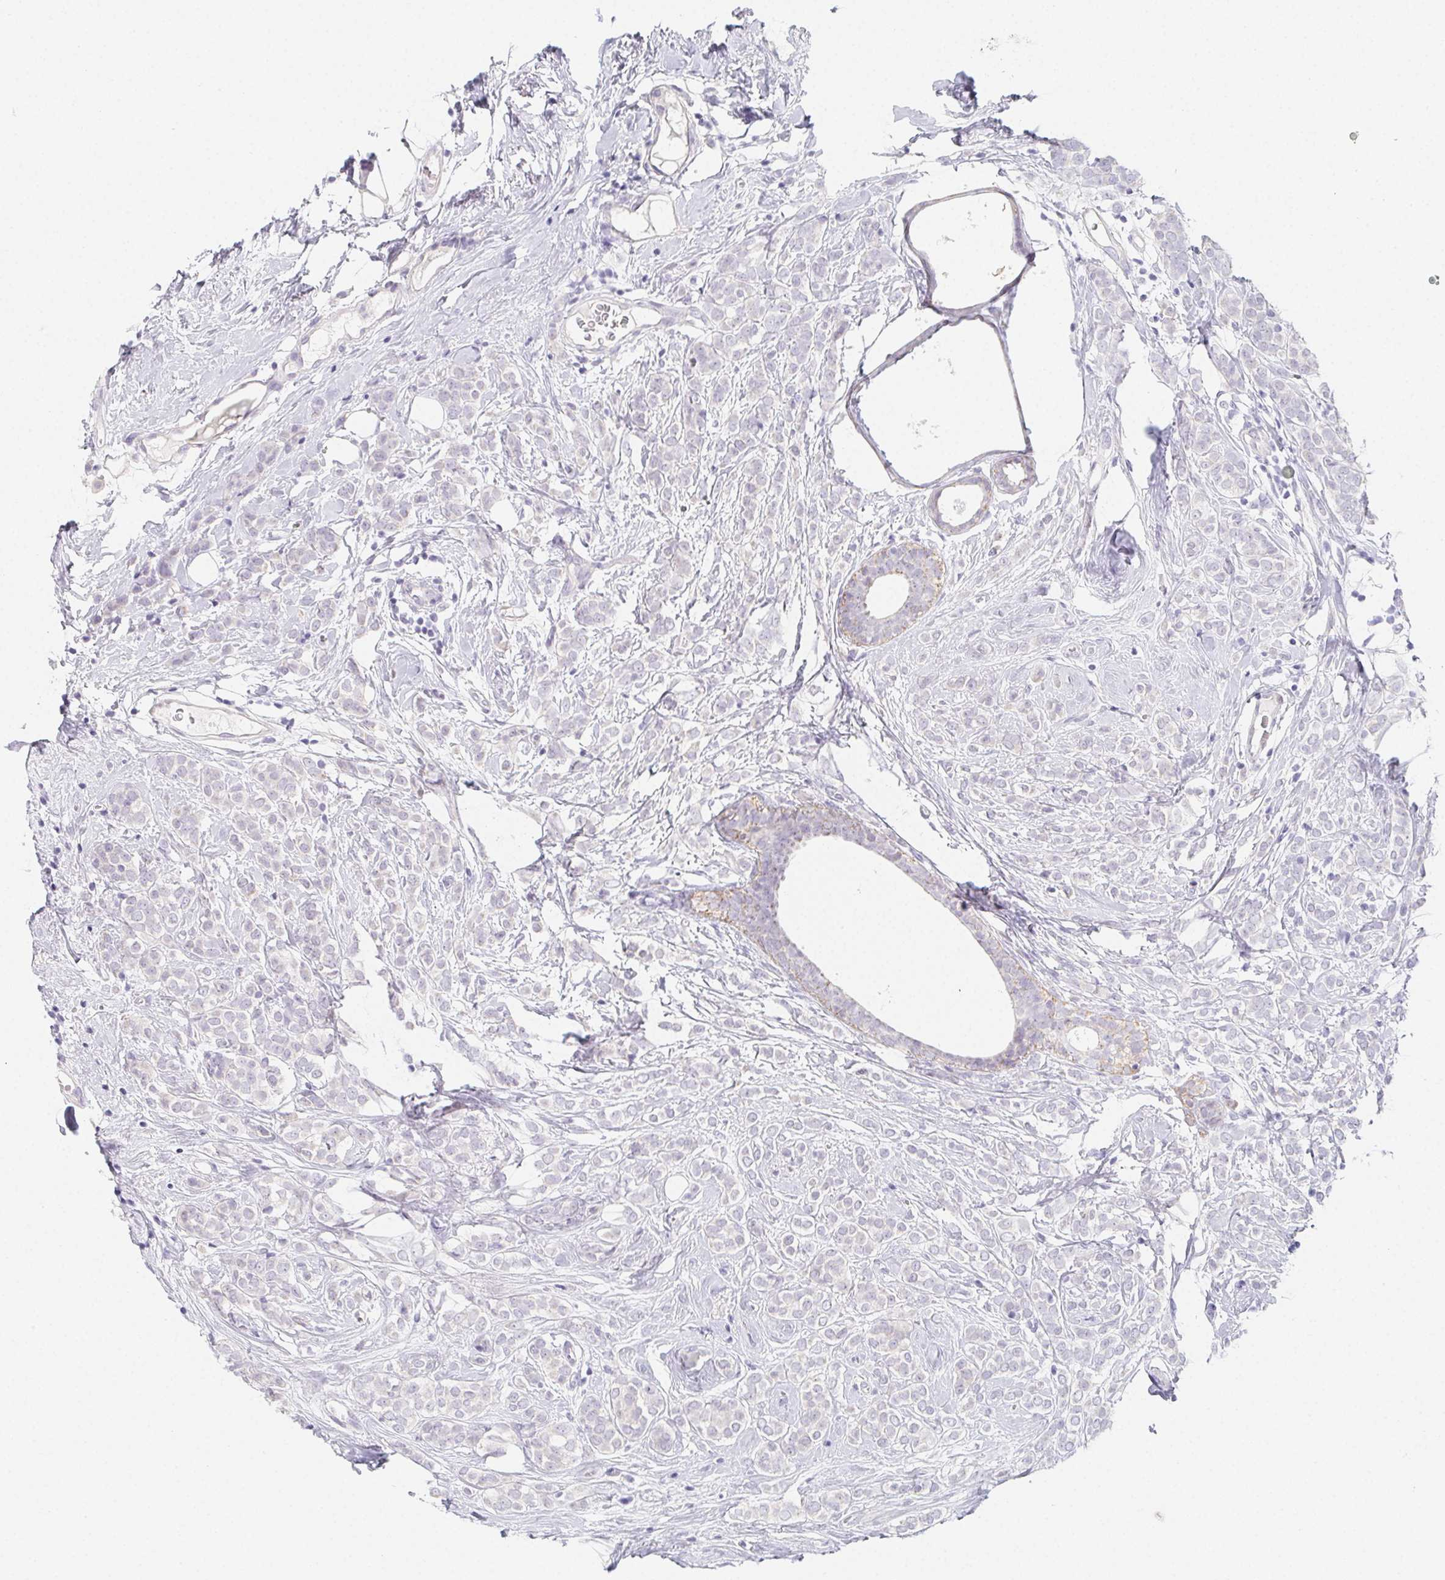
{"staining": {"intensity": "negative", "quantity": "none", "location": "none"}, "tissue": "breast cancer", "cell_type": "Tumor cells", "image_type": "cancer", "snomed": [{"axis": "morphology", "description": "Lobular carcinoma"}, {"axis": "topography", "description": "Breast"}], "caption": "Human breast lobular carcinoma stained for a protein using IHC shows no positivity in tumor cells.", "gene": "GLIPR1L1", "patient": {"sex": "female", "age": 49}}